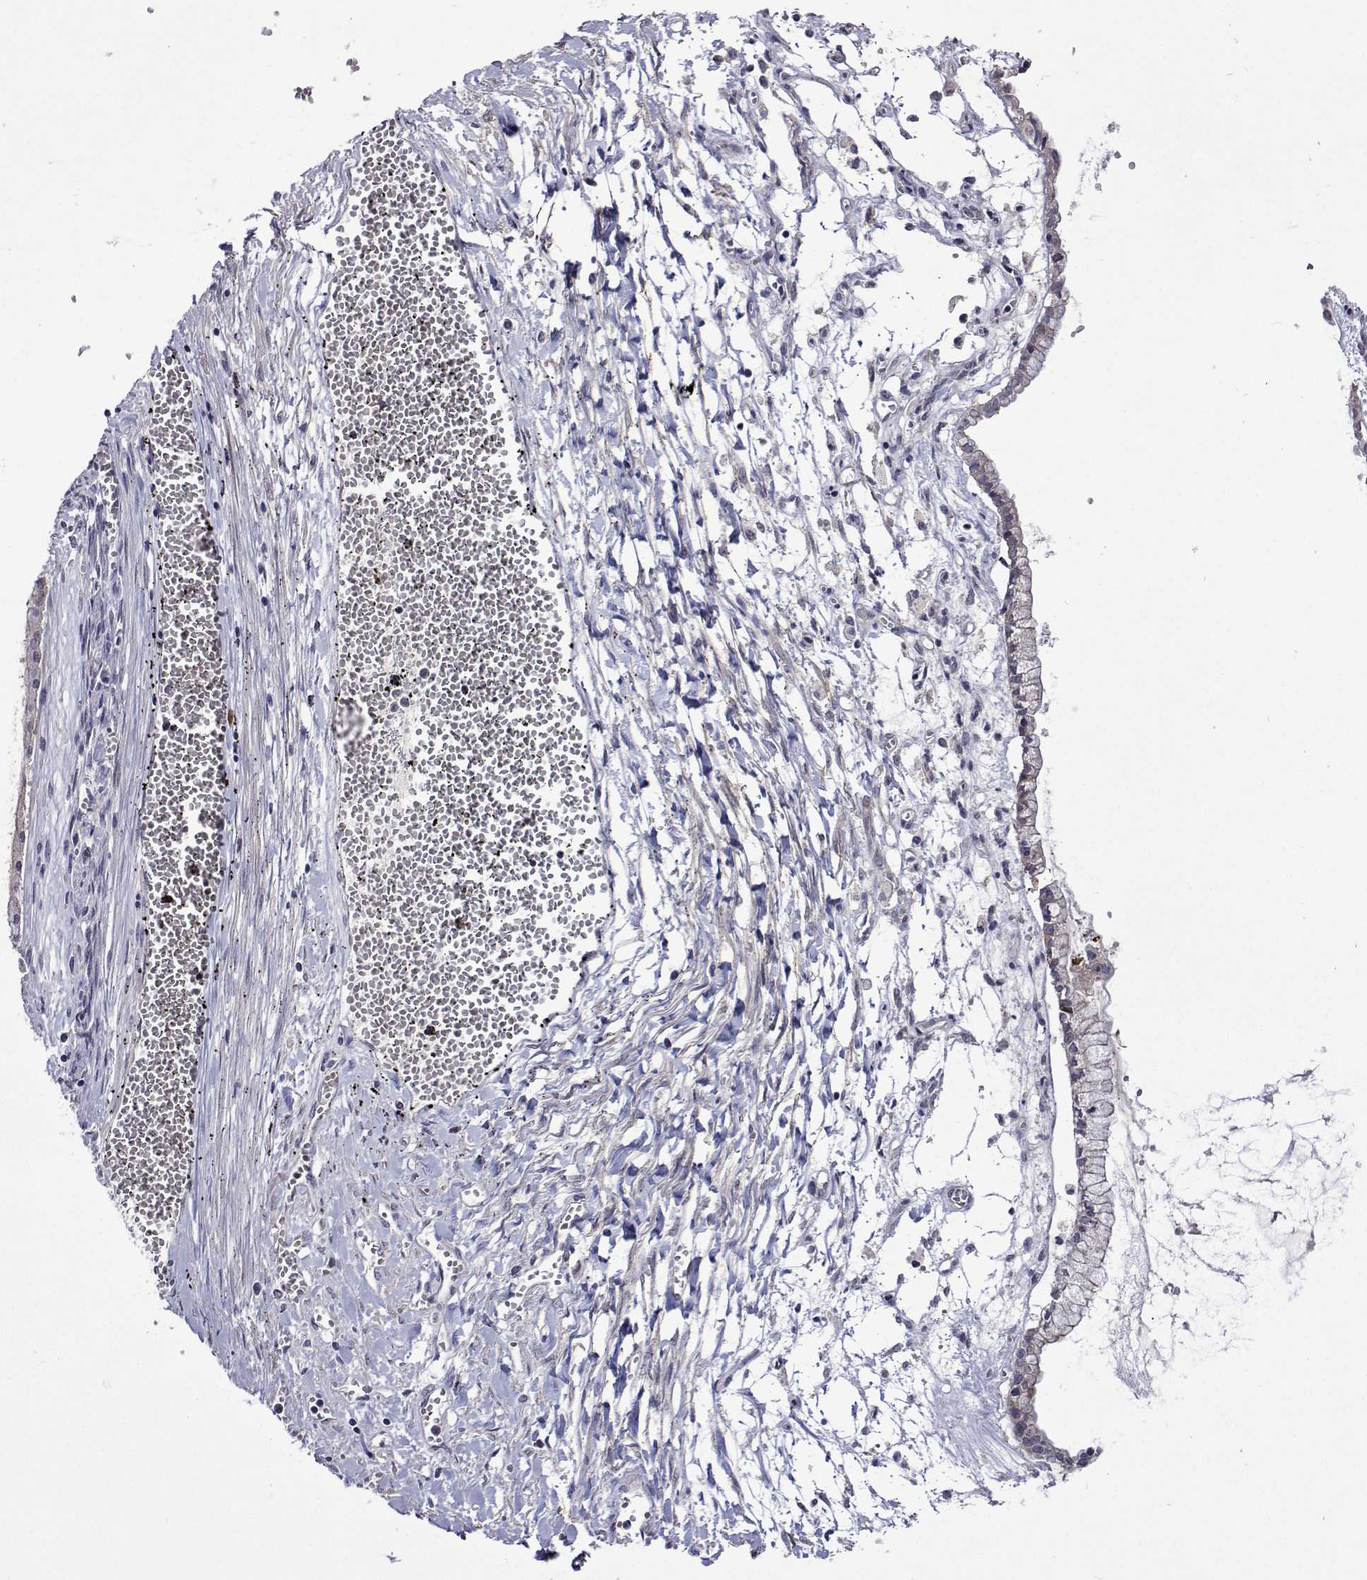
{"staining": {"intensity": "negative", "quantity": "none", "location": "none"}, "tissue": "ovarian cancer", "cell_type": "Tumor cells", "image_type": "cancer", "snomed": [{"axis": "morphology", "description": "Cystadenocarcinoma, mucinous, NOS"}, {"axis": "topography", "description": "Ovary"}], "caption": "Photomicrograph shows no protein staining in tumor cells of ovarian cancer tissue.", "gene": "TARBP2", "patient": {"sex": "female", "age": 67}}